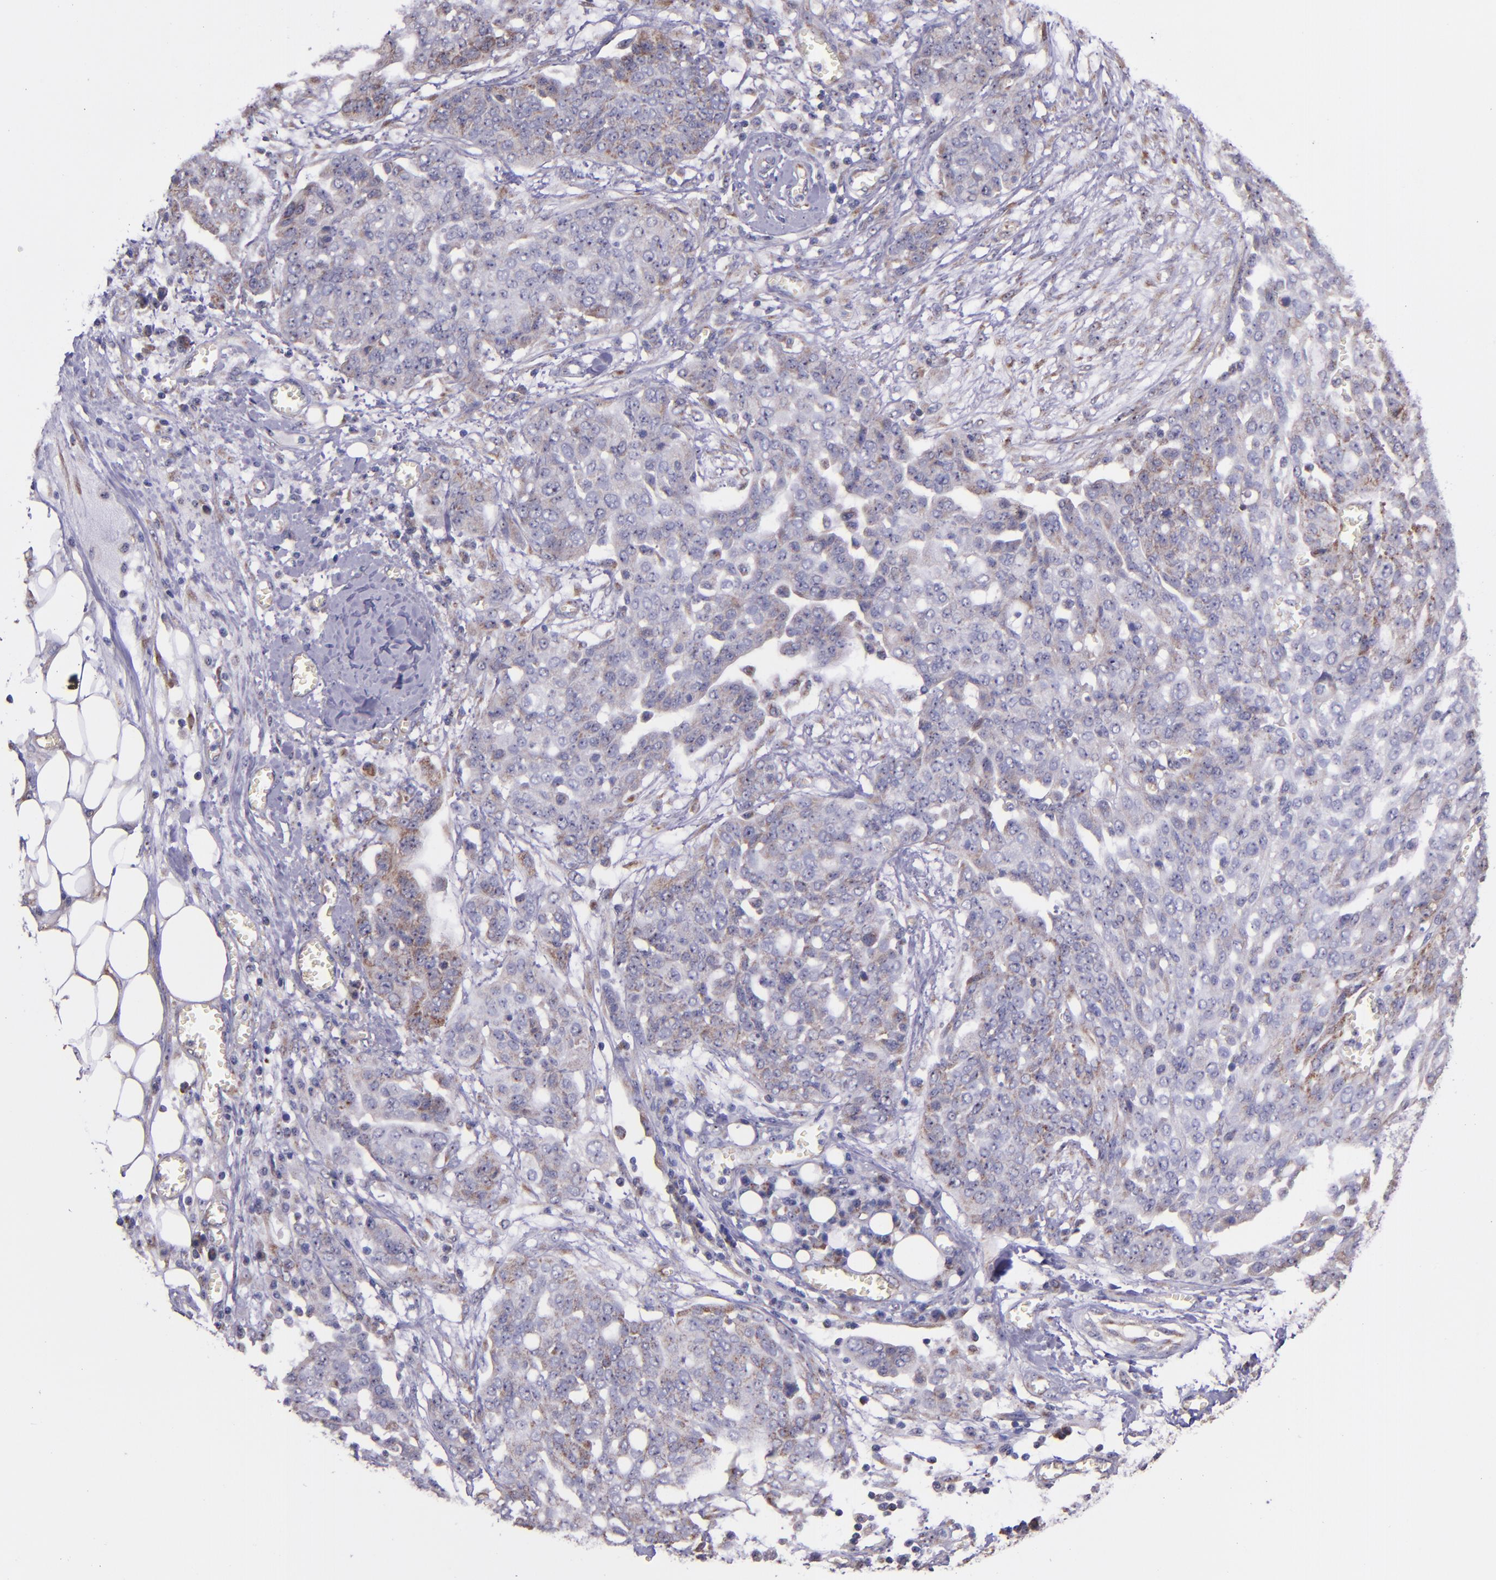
{"staining": {"intensity": "weak", "quantity": "25%-75%", "location": "cytoplasmic/membranous"}, "tissue": "ovarian cancer", "cell_type": "Tumor cells", "image_type": "cancer", "snomed": [{"axis": "morphology", "description": "Cystadenocarcinoma, serous, NOS"}, {"axis": "topography", "description": "Soft tissue"}, {"axis": "topography", "description": "Ovary"}], "caption": "Protein expression analysis of ovarian serous cystadenocarcinoma demonstrates weak cytoplasmic/membranous positivity in about 25%-75% of tumor cells.", "gene": "SHC1", "patient": {"sex": "female", "age": 57}}